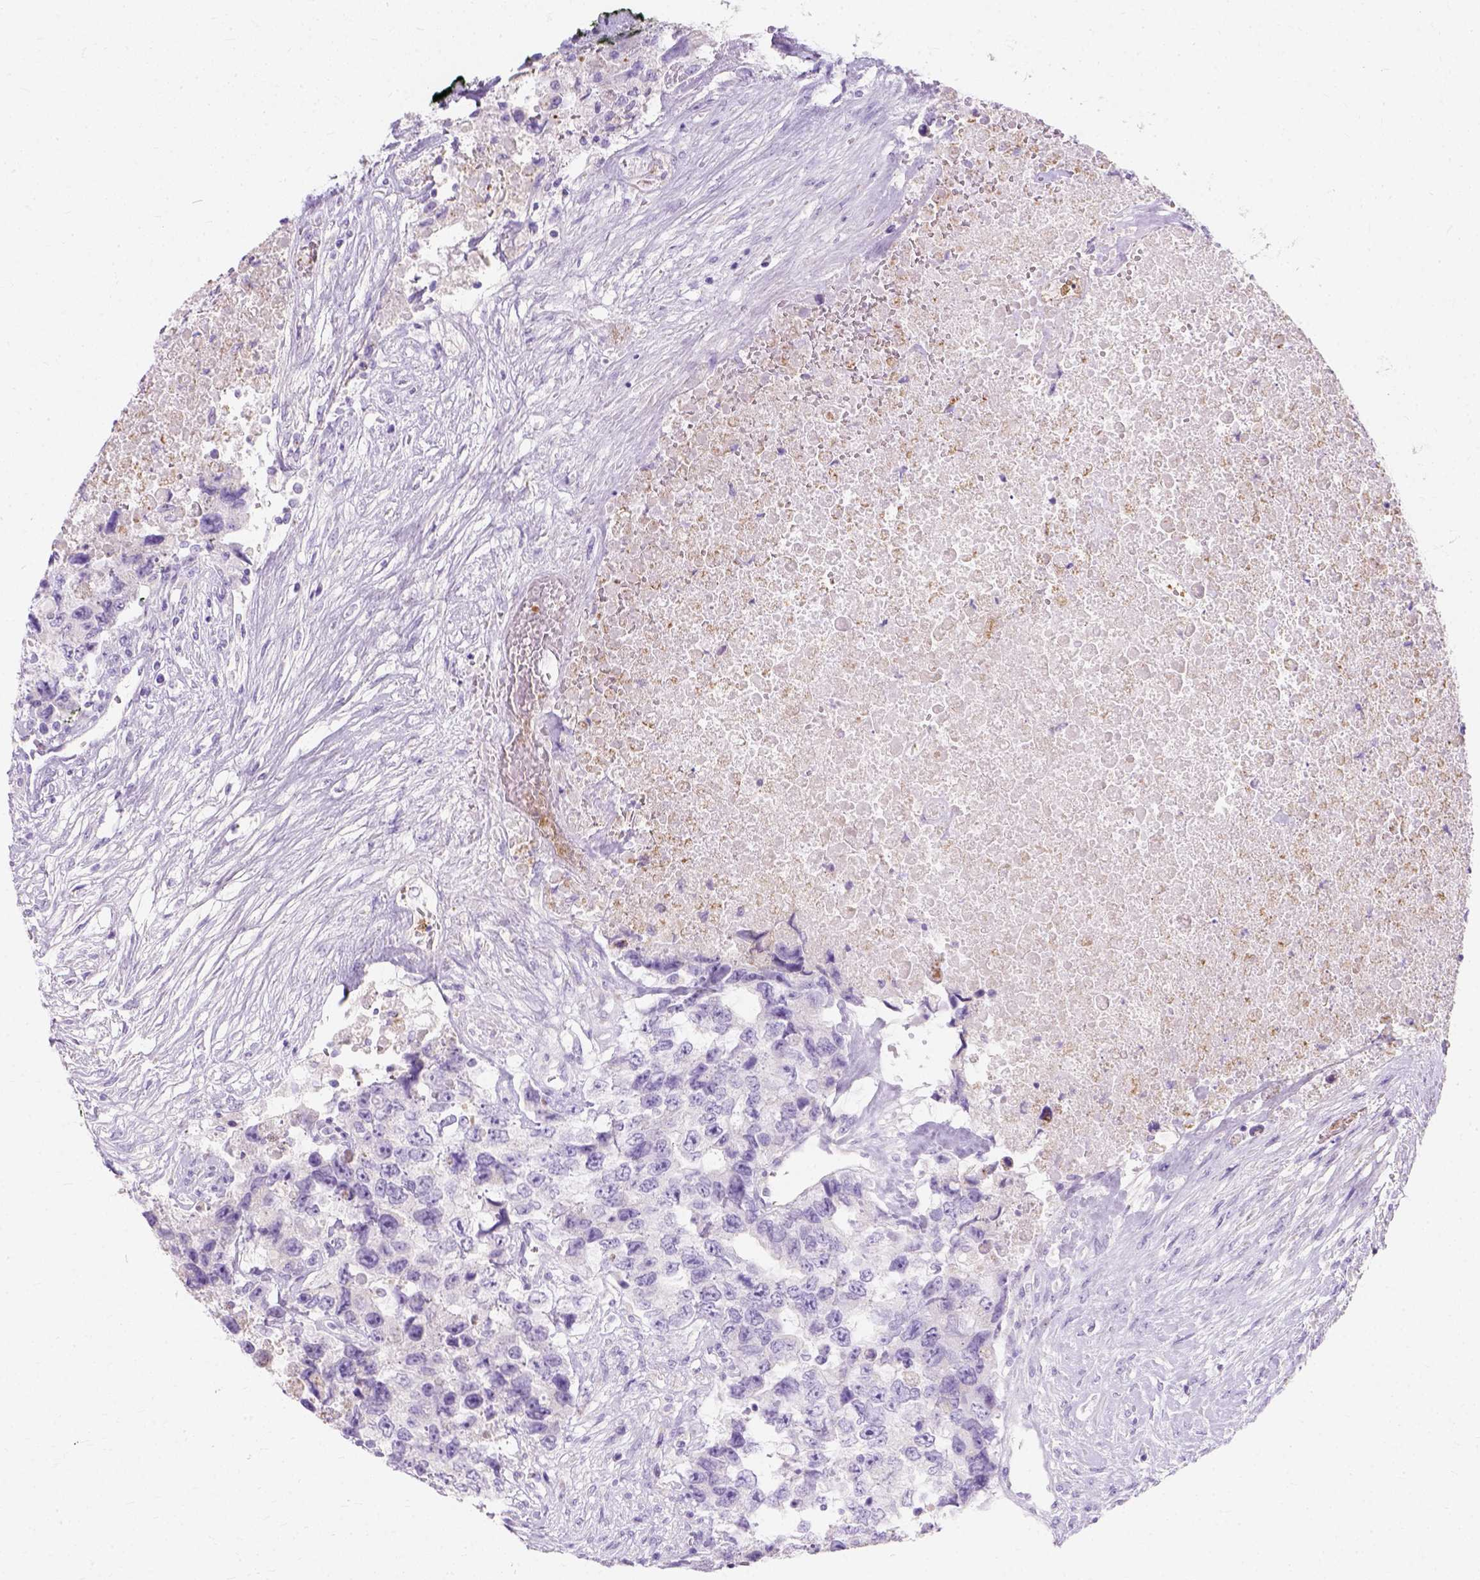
{"staining": {"intensity": "negative", "quantity": "none", "location": "none"}, "tissue": "testis cancer", "cell_type": "Tumor cells", "image_type": "cancer", "snomed": [{"axis": "morphology", "description": "Carcinoma, Embryonal, NOS"}, {"axis": "topography", "description": "Testis"}], "caption": "The micrograph reveals no staining of tumor cells in testis embryonal carcinoma.", "gene": "MYH15", "patient": {"sex": "male", "age": 24}}